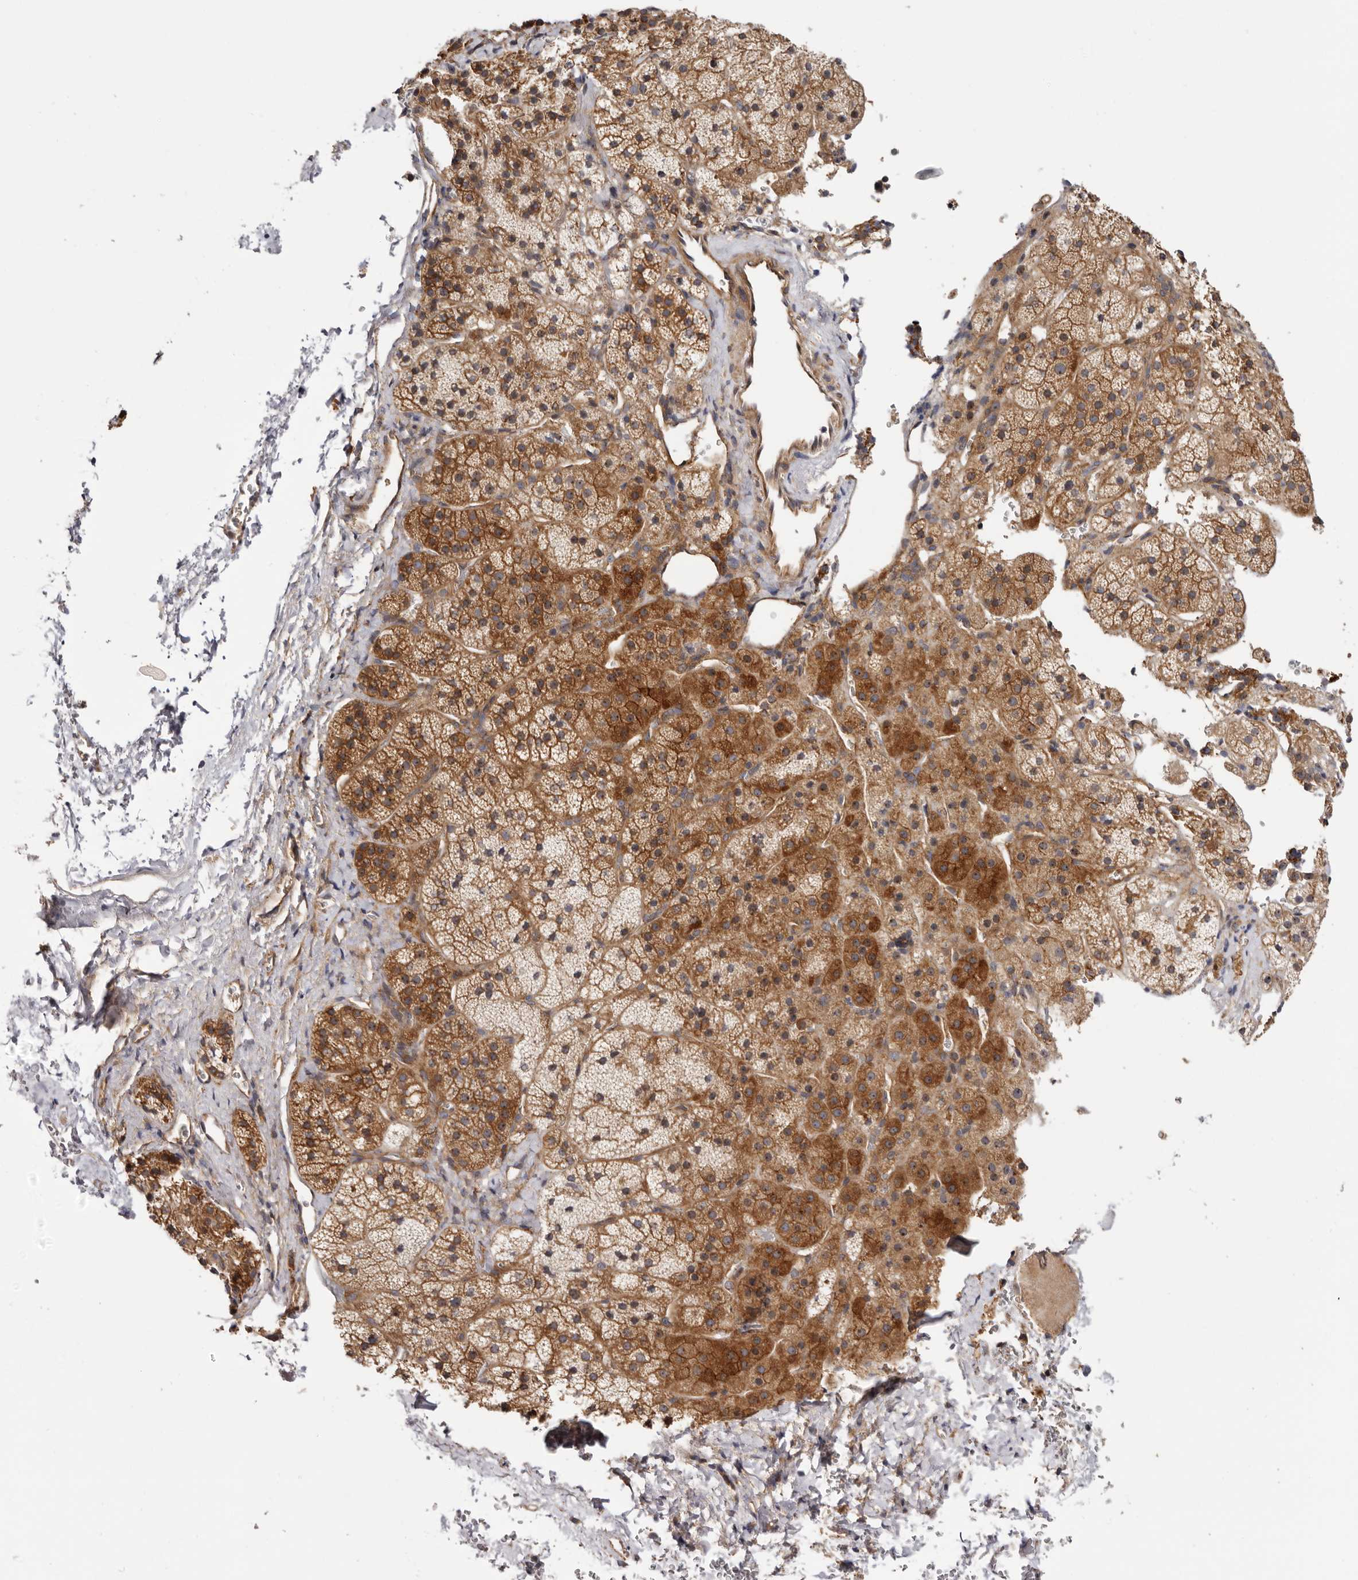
{"staining": {"intensity": "moderate", "quantity": ">75%", "location": "cytoplasmic/membranous,nuclear"}, "tissue": "adrenal gland", "cell_type": "Glandular cells", "image_type": "normal", "snomed": [{"axis": "morphology", "description": "Normal tissue, NOS"}, {"axis": "topography", "description": "Adrenal gland"}], "caption": "Approximately >75% of glandular cells in benign human adrenal gland show moderate cytoplasmic/membranous,nuclear protein positivity as visualized by brown immunohistochemical staining.", "gene": "PANK4", "patient": {"sex": "female", "age": 44}}